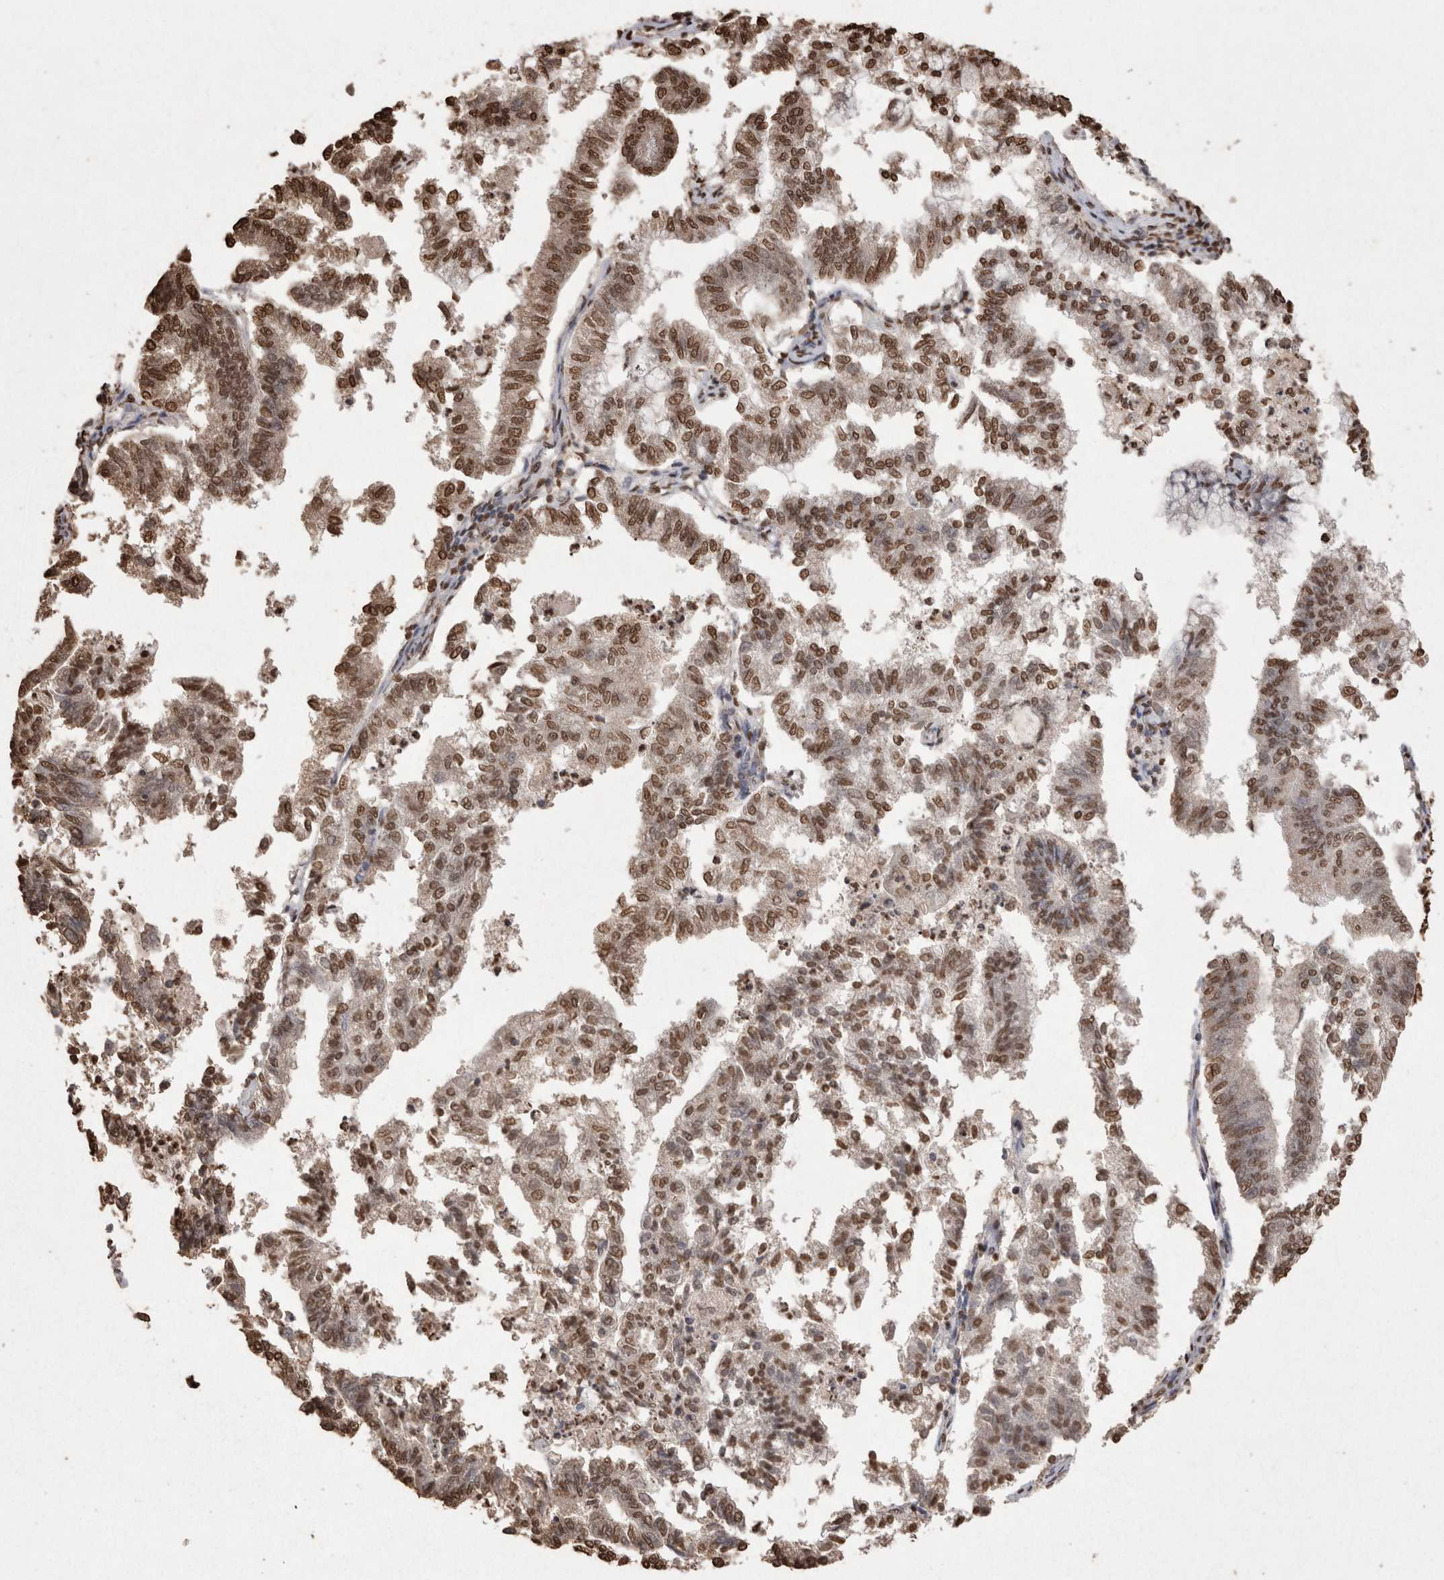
{"staining": {"intensity": "moderate", "quantity": ">75%", "location": "nuclear"}, "tissue": "endometrial cancer", "cell_type": "Tumor cells", "image_type": "cancer", "snomed": [{"axis": "morphology", "description": "Necrosis, NOS"}, {"axis": "morphology", "description": "Adenocarcinoma, NOS"}, {"axis": "topography", "description": "Endometrium"}], "caption": "Endometrial cancer tissue demonstrates moderate nuclear expression in approximately >75% of tumor cells", "gene": "POU5F1", "patient": {"sex": "female", "age": 79}}